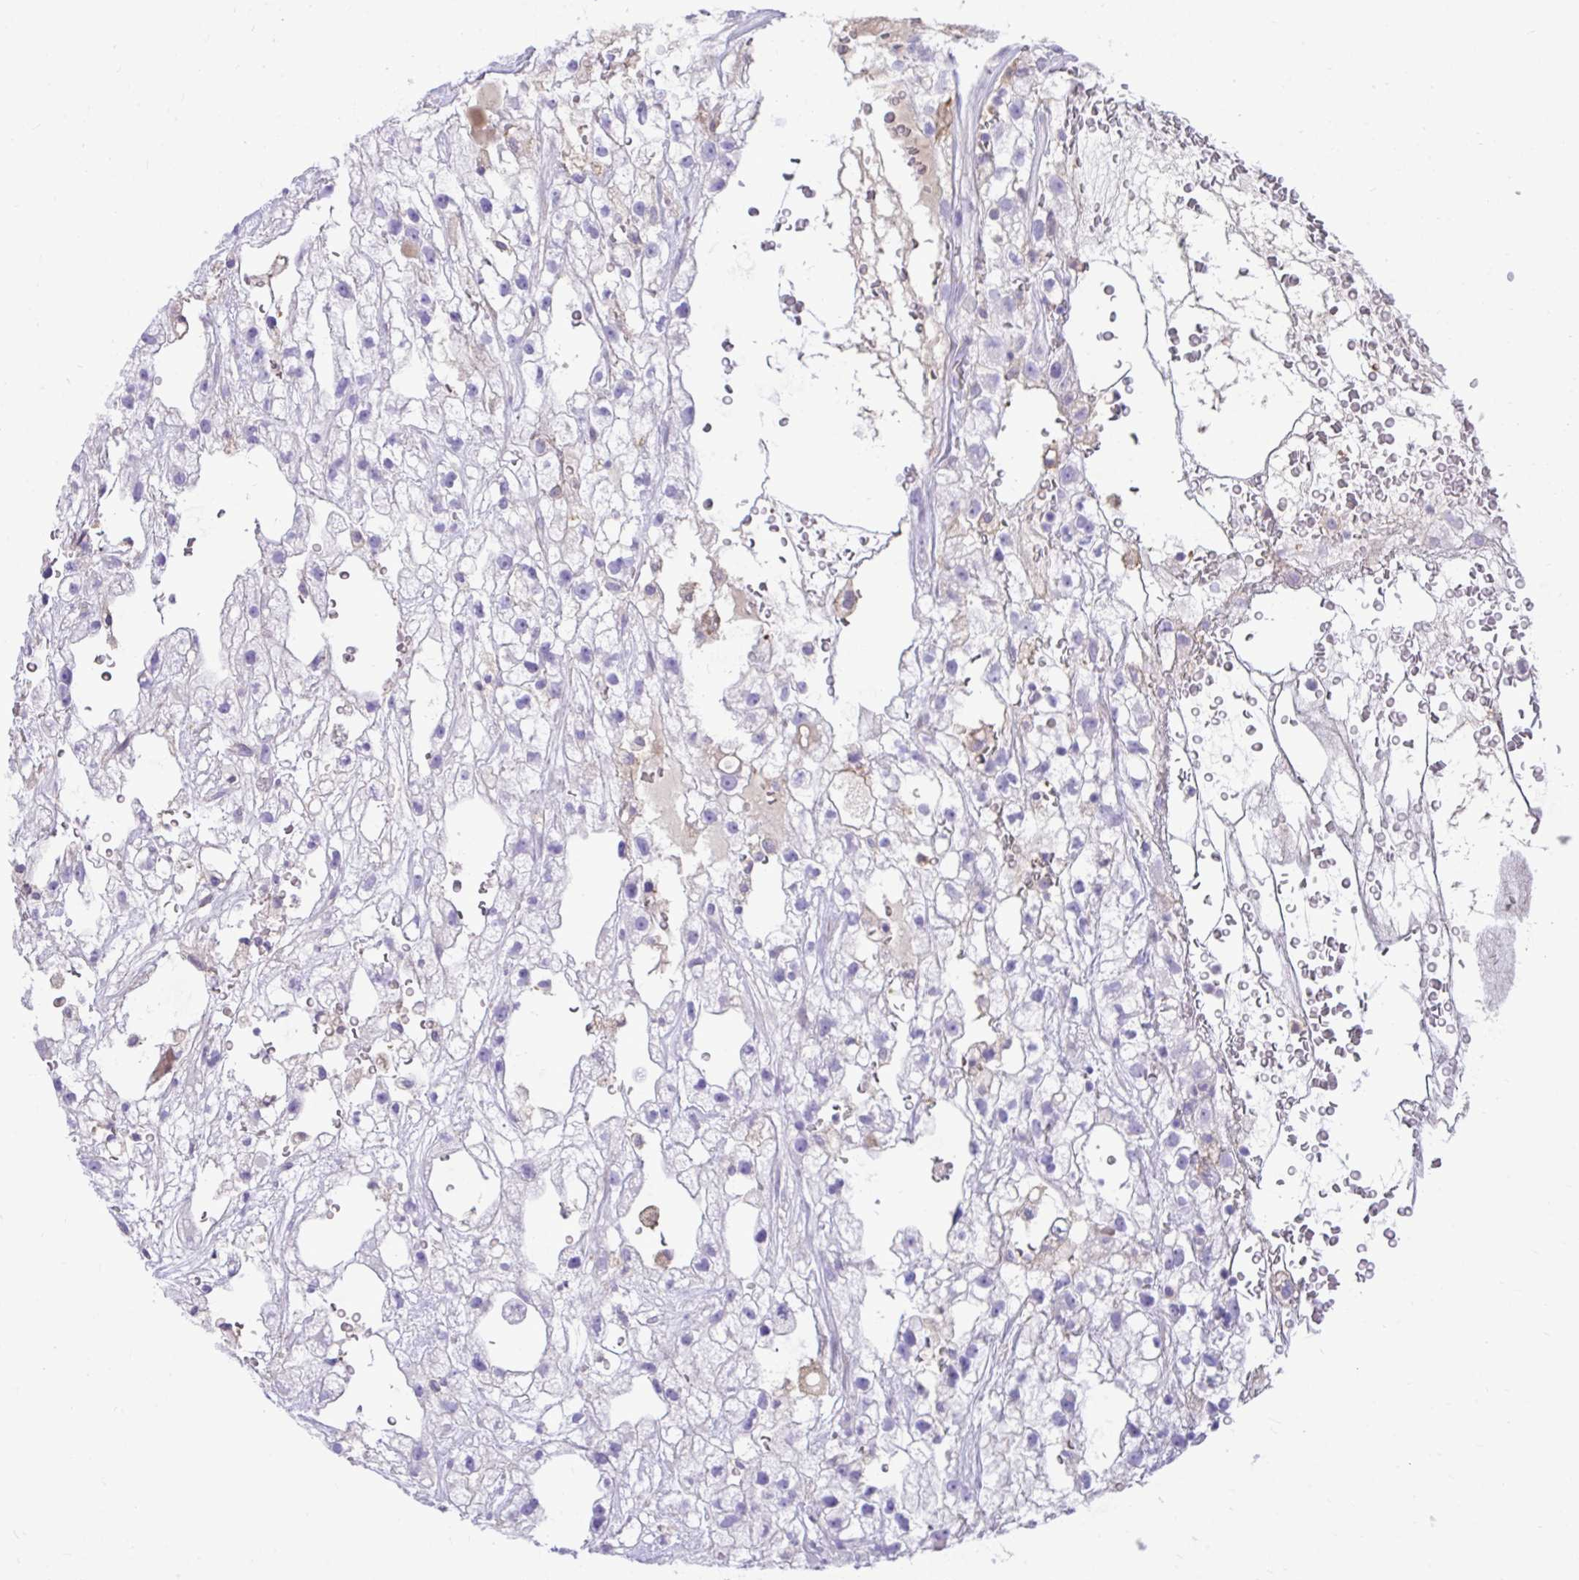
{"staining": {"intensity": "negative", "quantity": "none", "location": "none"}, "tissue": "renal cancer", "cell_type": "Tumor cells", "image_type": "cancer", "snomed": [{"axis": "morphology", "description": "Adenocarcinoma, NOS"}, {"axis": "topography", "description": "Kidney"}], "caption": "Tumor cells show no significant positivity in adenocarcinoma (renal).", "gene": "TLR7", "patient": {"sex": "male", "age": 59}}